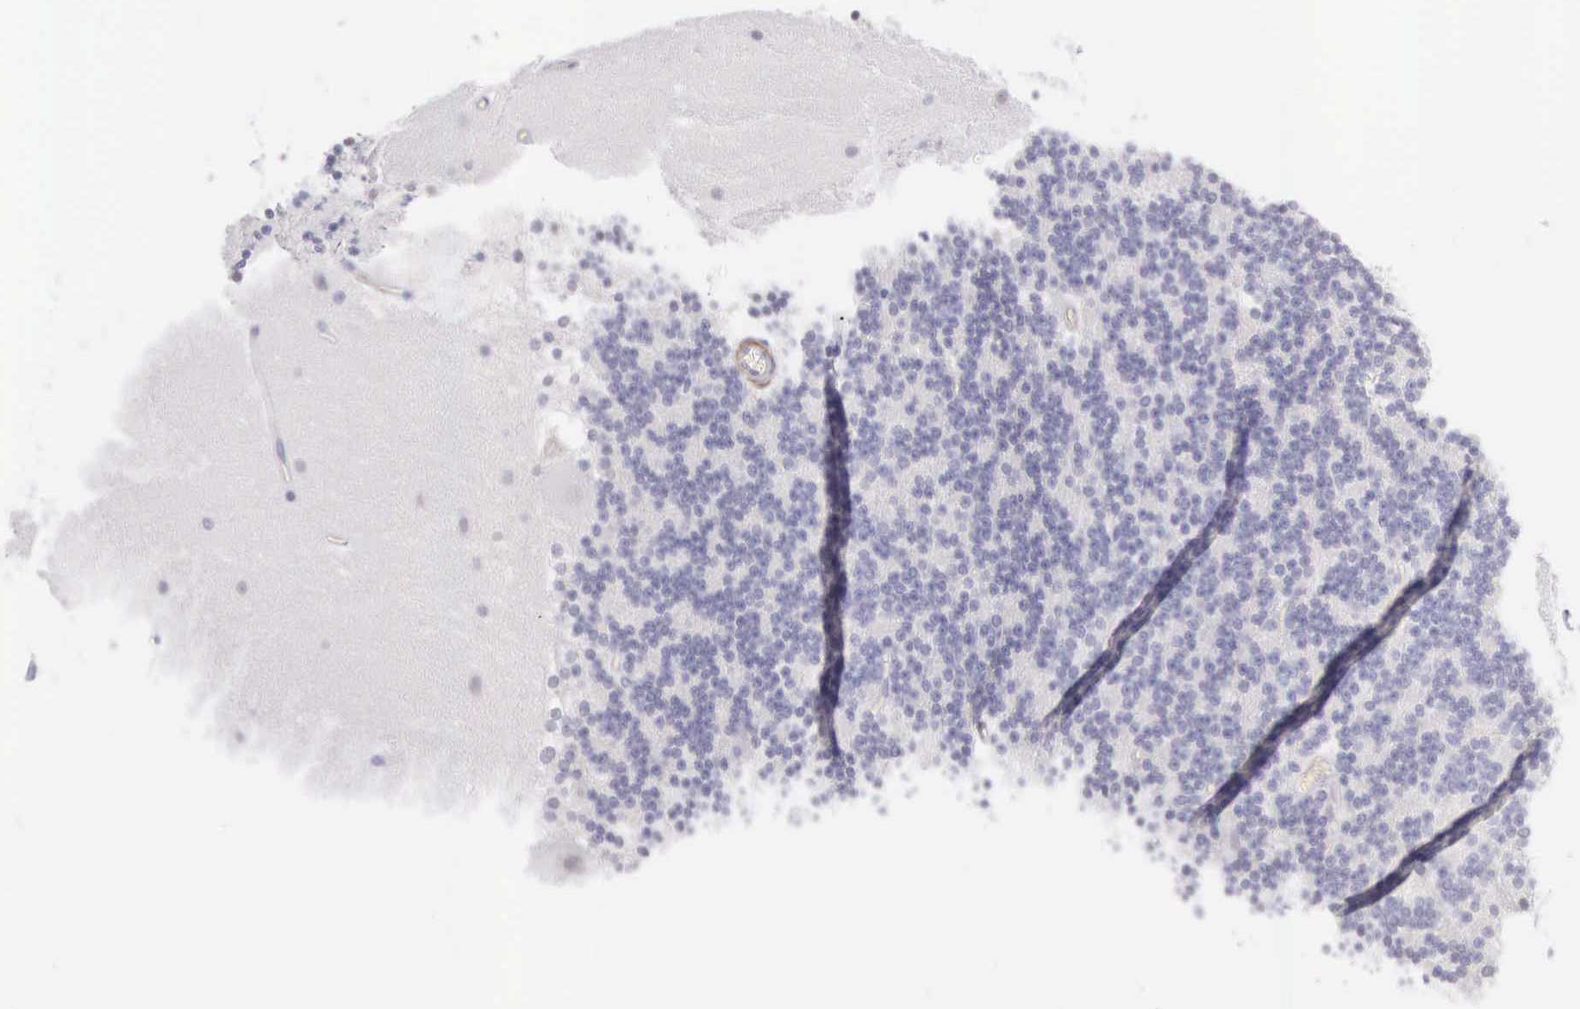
{"staining": {"intensity": "negative", "quantity": "none", "location": "none"}, "tissue": "cerebellum", "cell_type": "Cells in granular layer", "image_type": "normal", "snomed": [{"axis": "morphology", "description": "Normal tissue, NOS"}, {"axis": "topography", "description": "Cerebellum"}], "caption": "The immunohistochemistry micrograph has no significant staining in cells in granular layer of cerebellum. (DAB (3,3'-diaminobenzidine) IHC, high magnification).", "gene": "ARFGAP3", "patient": {"sex": "female", "age": 19}}